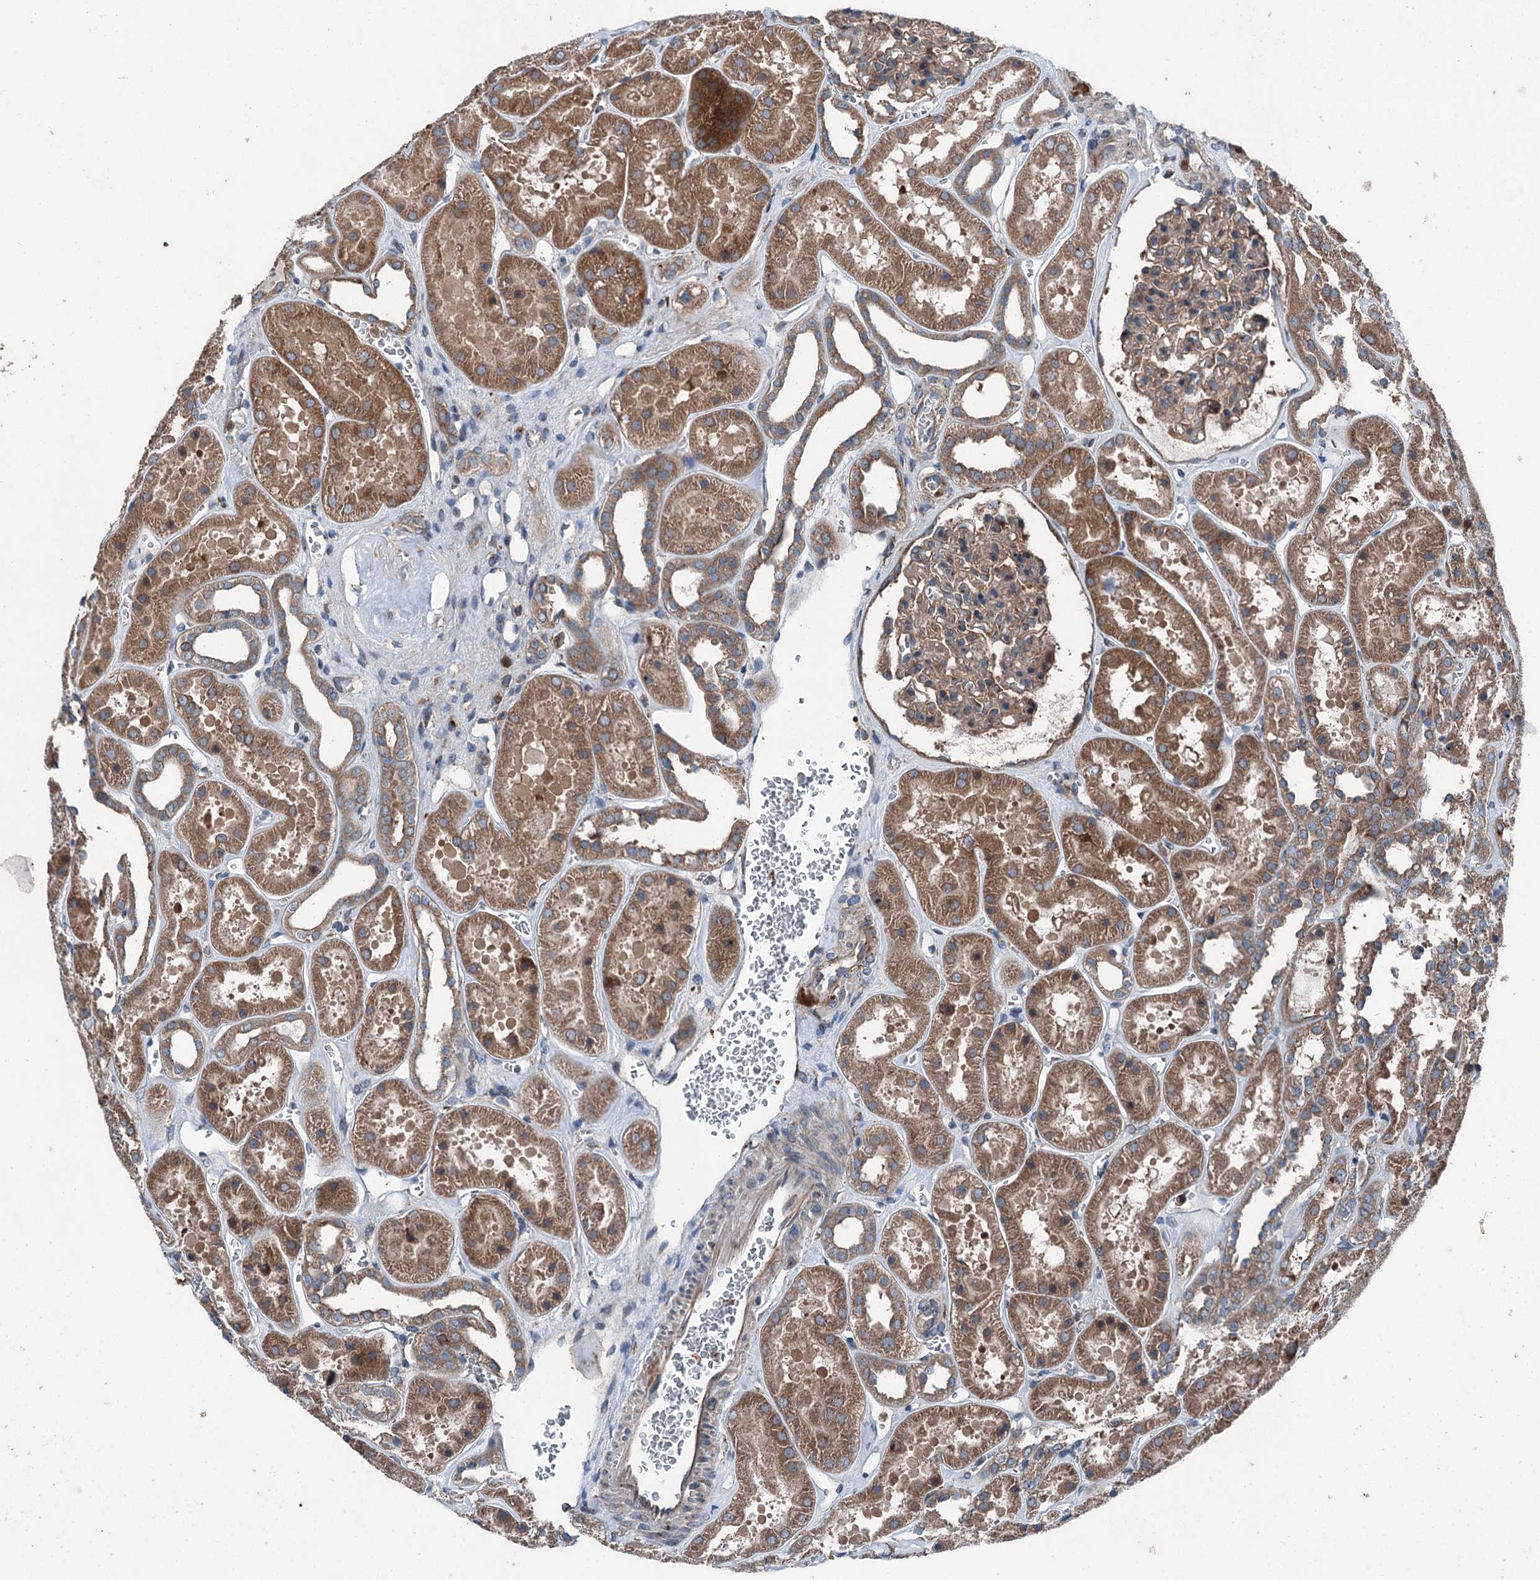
{"staining": {"intensity": "moderate", "quantity": ">75%", "location": "cytoplasmic/membranous"}, "tissue": "kidney", "cell_type": "Cells in glomeruli", "image_type": "normal", "snomed": [{"axis": "morphology", "description": "Normal tissue, NOS"}, {"axis": "topography", "description": "Kidney"}], "caption": "An immunohistochemistry (IHC) photomicrograph of benign tissue is shown. Protein staining in brown labels moderate cytoplasmic/membranous positivity in kidney within cells in glomeruli. The staining was performed using DAB (3,3'-diaminobenzidine) to visualize the protein expression in brown, while the nuclei were stained in blue with hematoxylin (Magnification: 20x).", "gene": "RUFY1", "patient": {"sex": "female", "age": 41}}